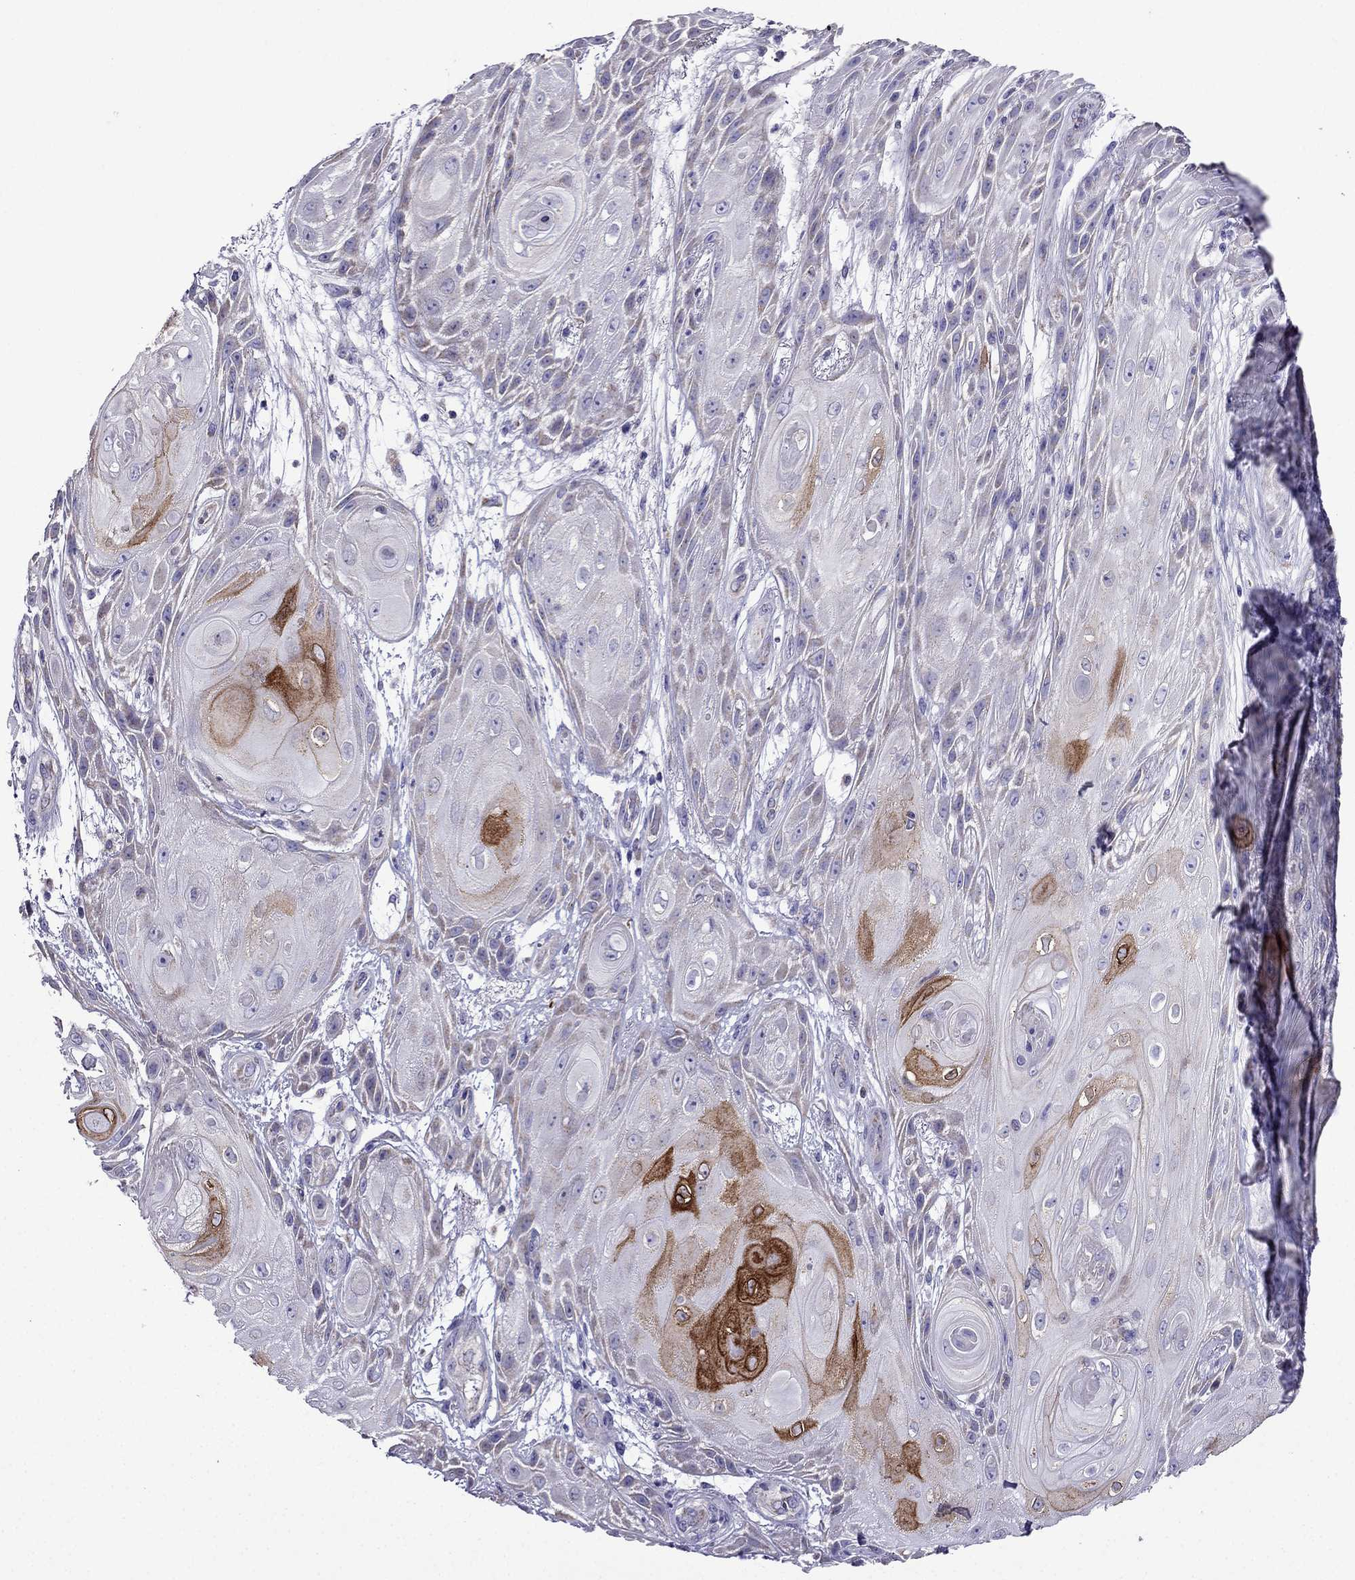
{"staining": {"intensity": "strong", "quantity": "<25%", "location": "cytoplasmic/membranous"}, "tissue": "skin cancer", "cell_type": "Tumor cells", "image_type": "cancer", "snomed": [{"axis": "morphology", "description": "Squamous cell carcinoma, NOS"}, {"axis": "topography", "description": "Skin"}], "caption": "Protein staining of skin cancer tissue displays strong cytoplasmic/membranous positivity in approximately <25% of tumor cells.", "gene": "DSC1", "patient": {"sex": "male", "age": 62}}